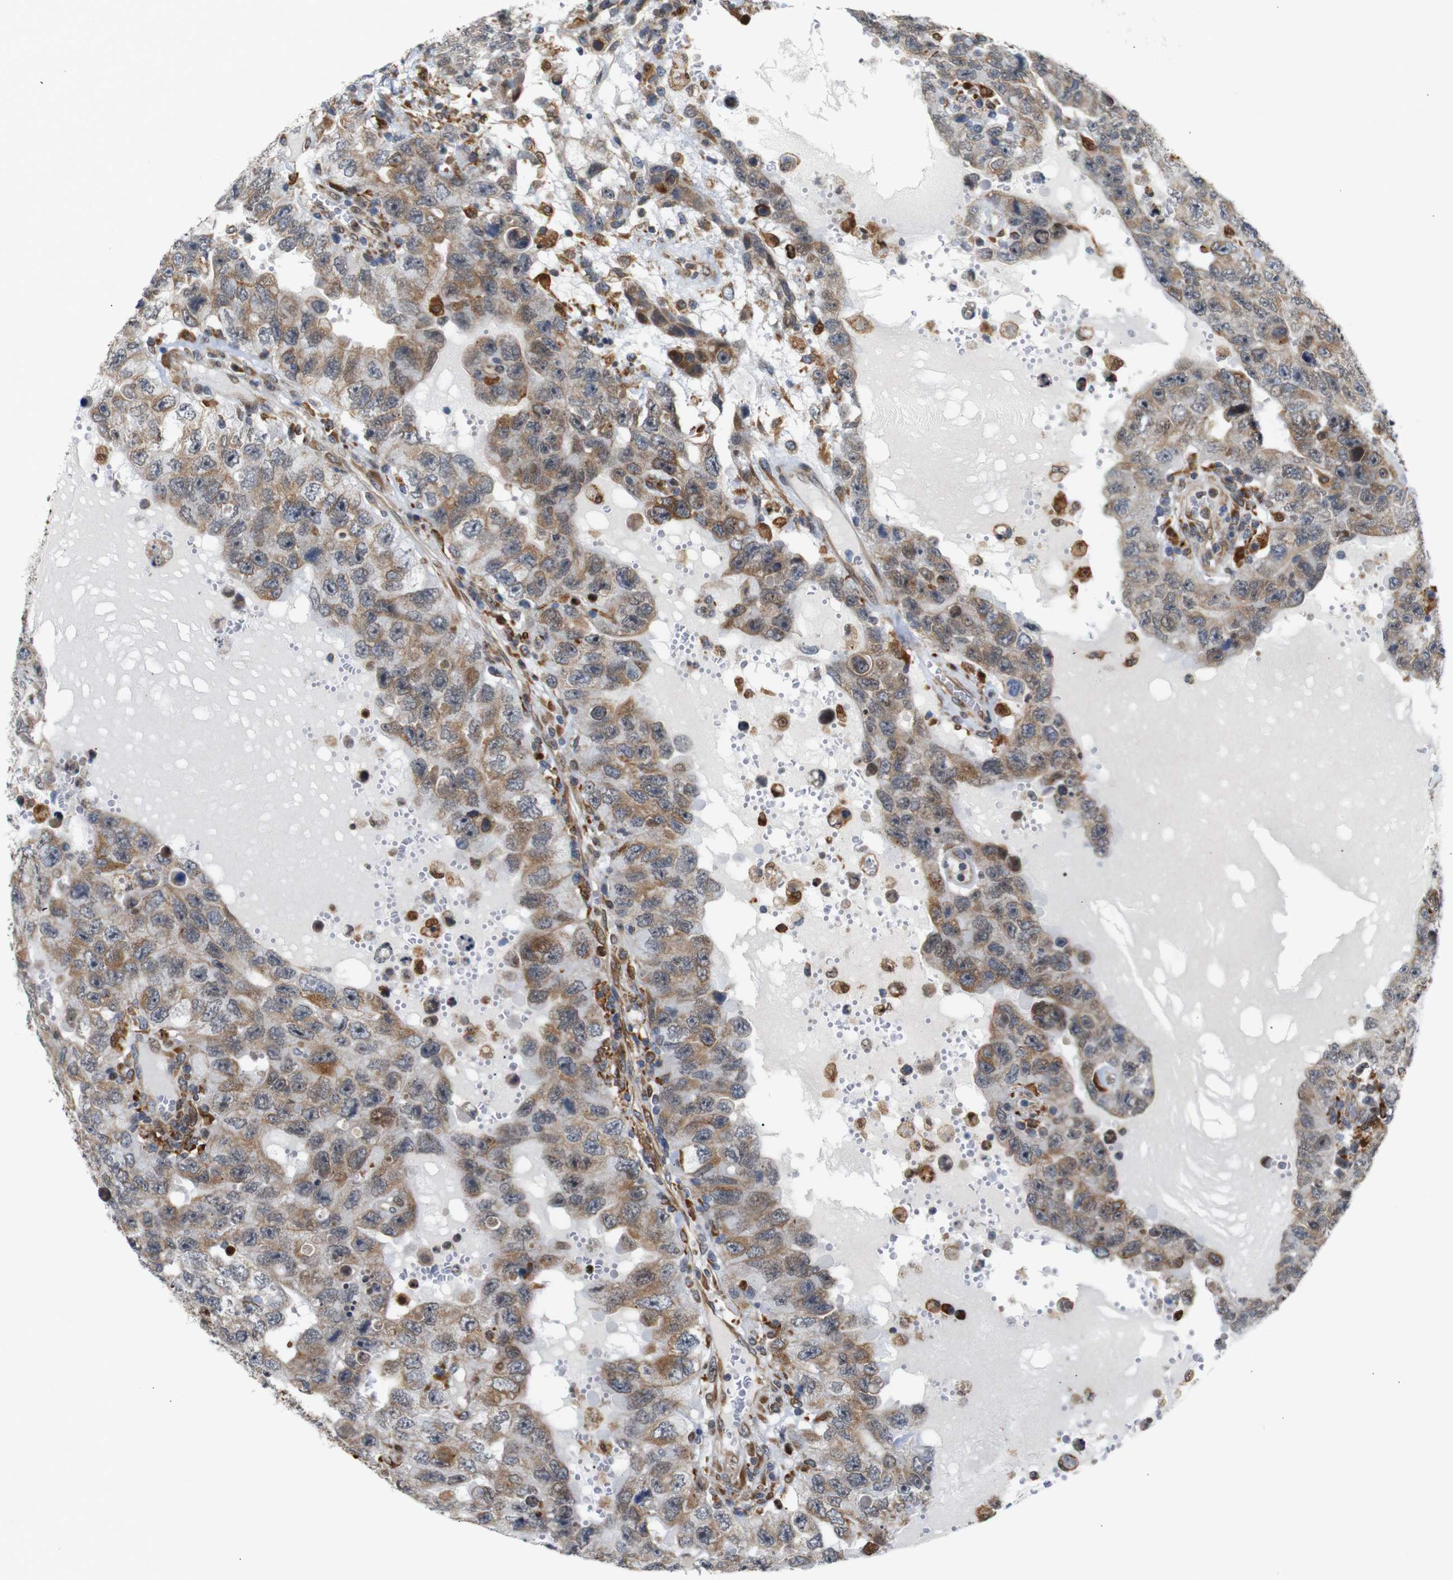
{"staining": {"intensity": "weak", "quantity": ">75%", "location": "cytoplasmic/membranous"}, "tissue": "testis cancer", "cell_type": "Tumor cells", "image_type": "cancer", "snomed": [{"axis": "morphology", "description": "Carcinoma, Embryonal, NOS"}, {"axis": "topography", "description": "Testis"}], "caption": "High-power microscopy captured an IHC micrograph of testis cancer (embryonal carcinoma), revealing weak cytoplasmic/membranous positivity in about >75% of tumor cells.", "gene": "PTPN1", "patient": {"sex": "male", "age": 26}}